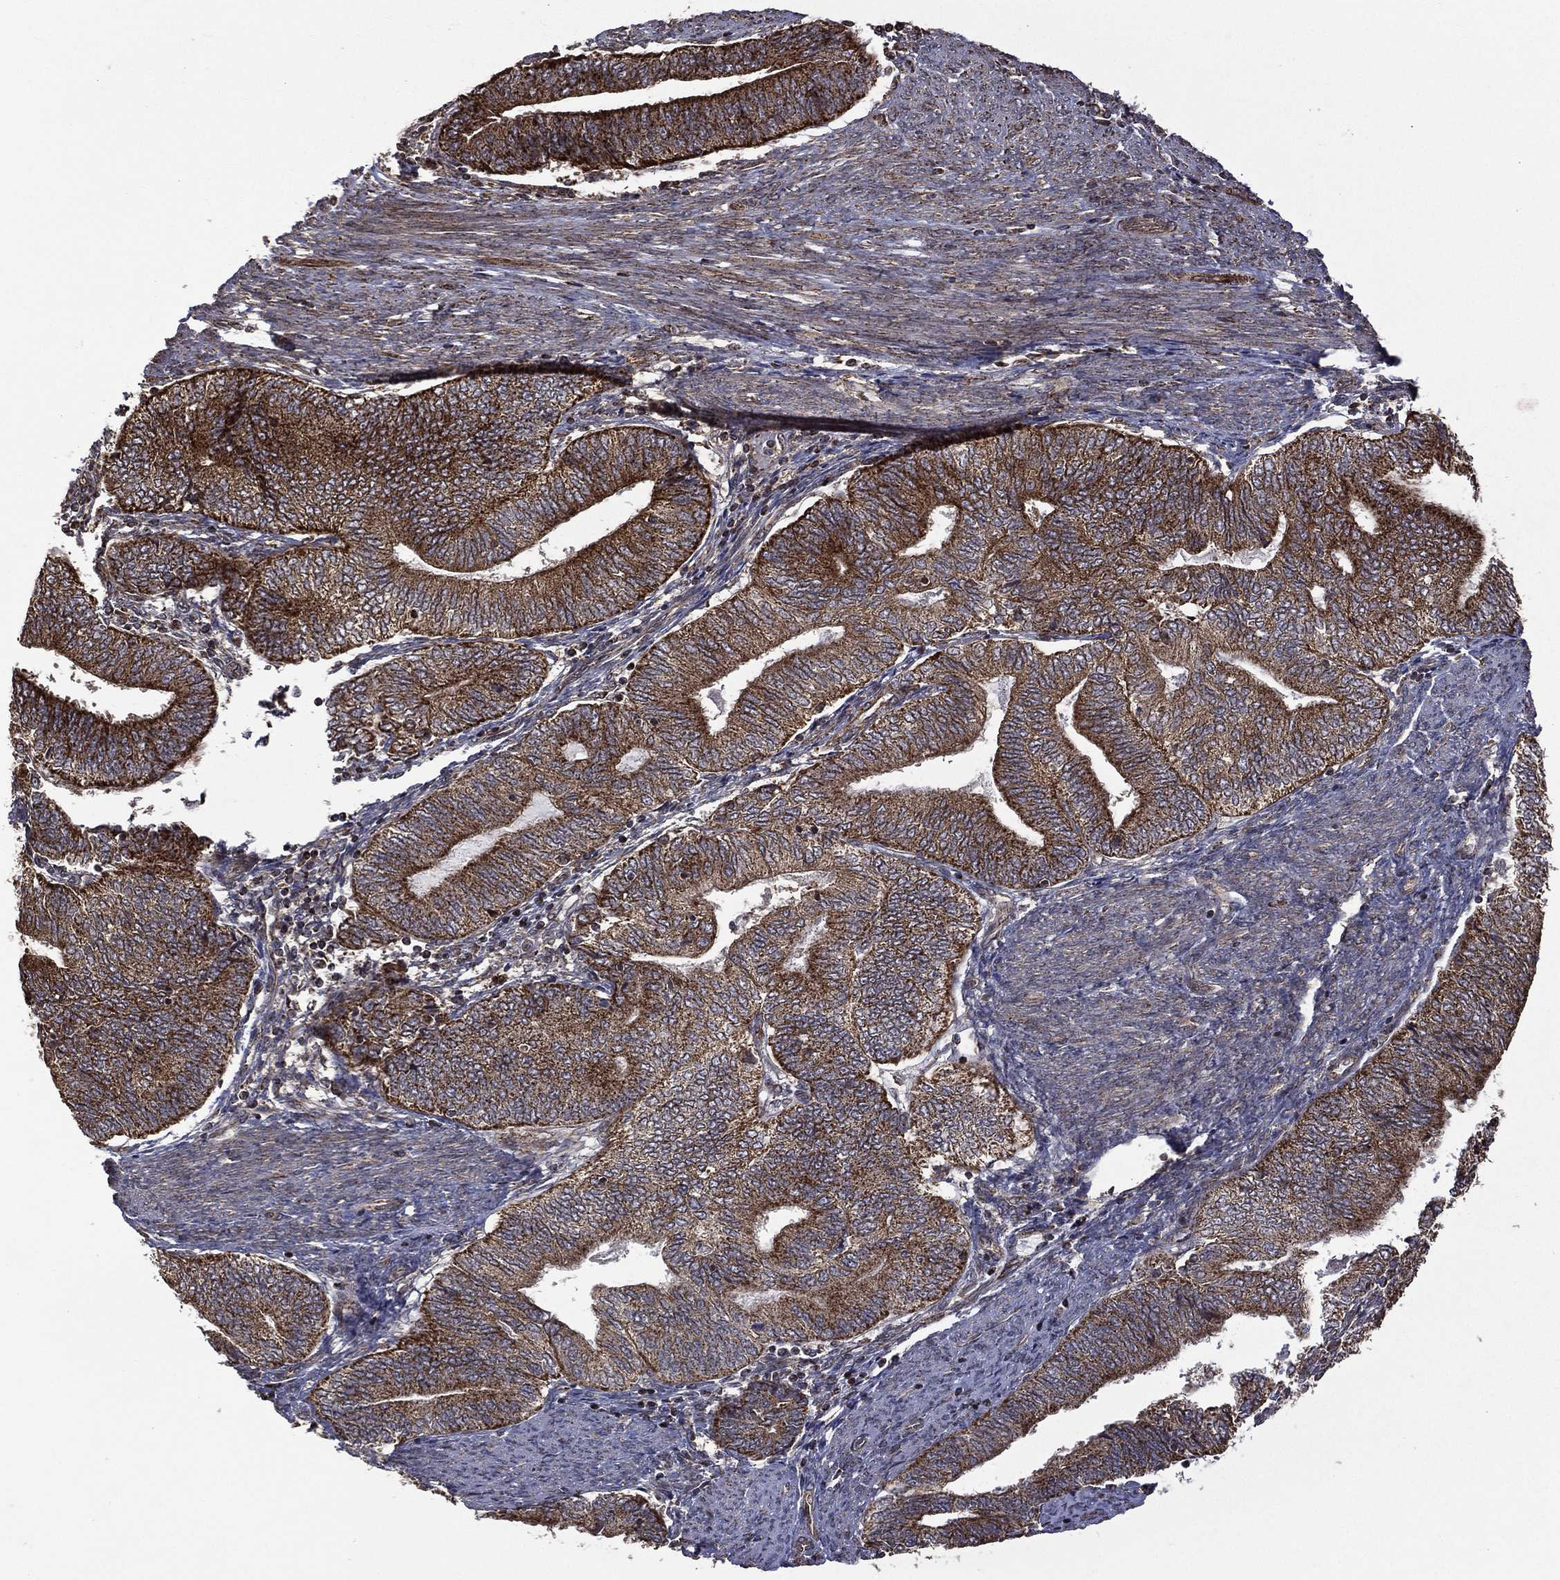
{"staining": {"intensity": "strong", "quantity": ">75%", "location": "cytoplasmic/membranous"}, "tissue": "endometrial cancer", "cell_type": "Tumor cells", "image_type": "cancer", "snomed": [{"axis": "morphology", "description": "Adenocarcinoma, NOS"}, {"axis": "topography", "description": "Endometrium"}], "caption": "This is a micrograph of immunohistochemistry (IHC) staining of adenocarcinoma (endometrial), which shows strong positivity in the cytoplasmic/membranous of tumor cells.", "gene": "GIMAP6", "patient": {"sex": "female", "age": 65}}